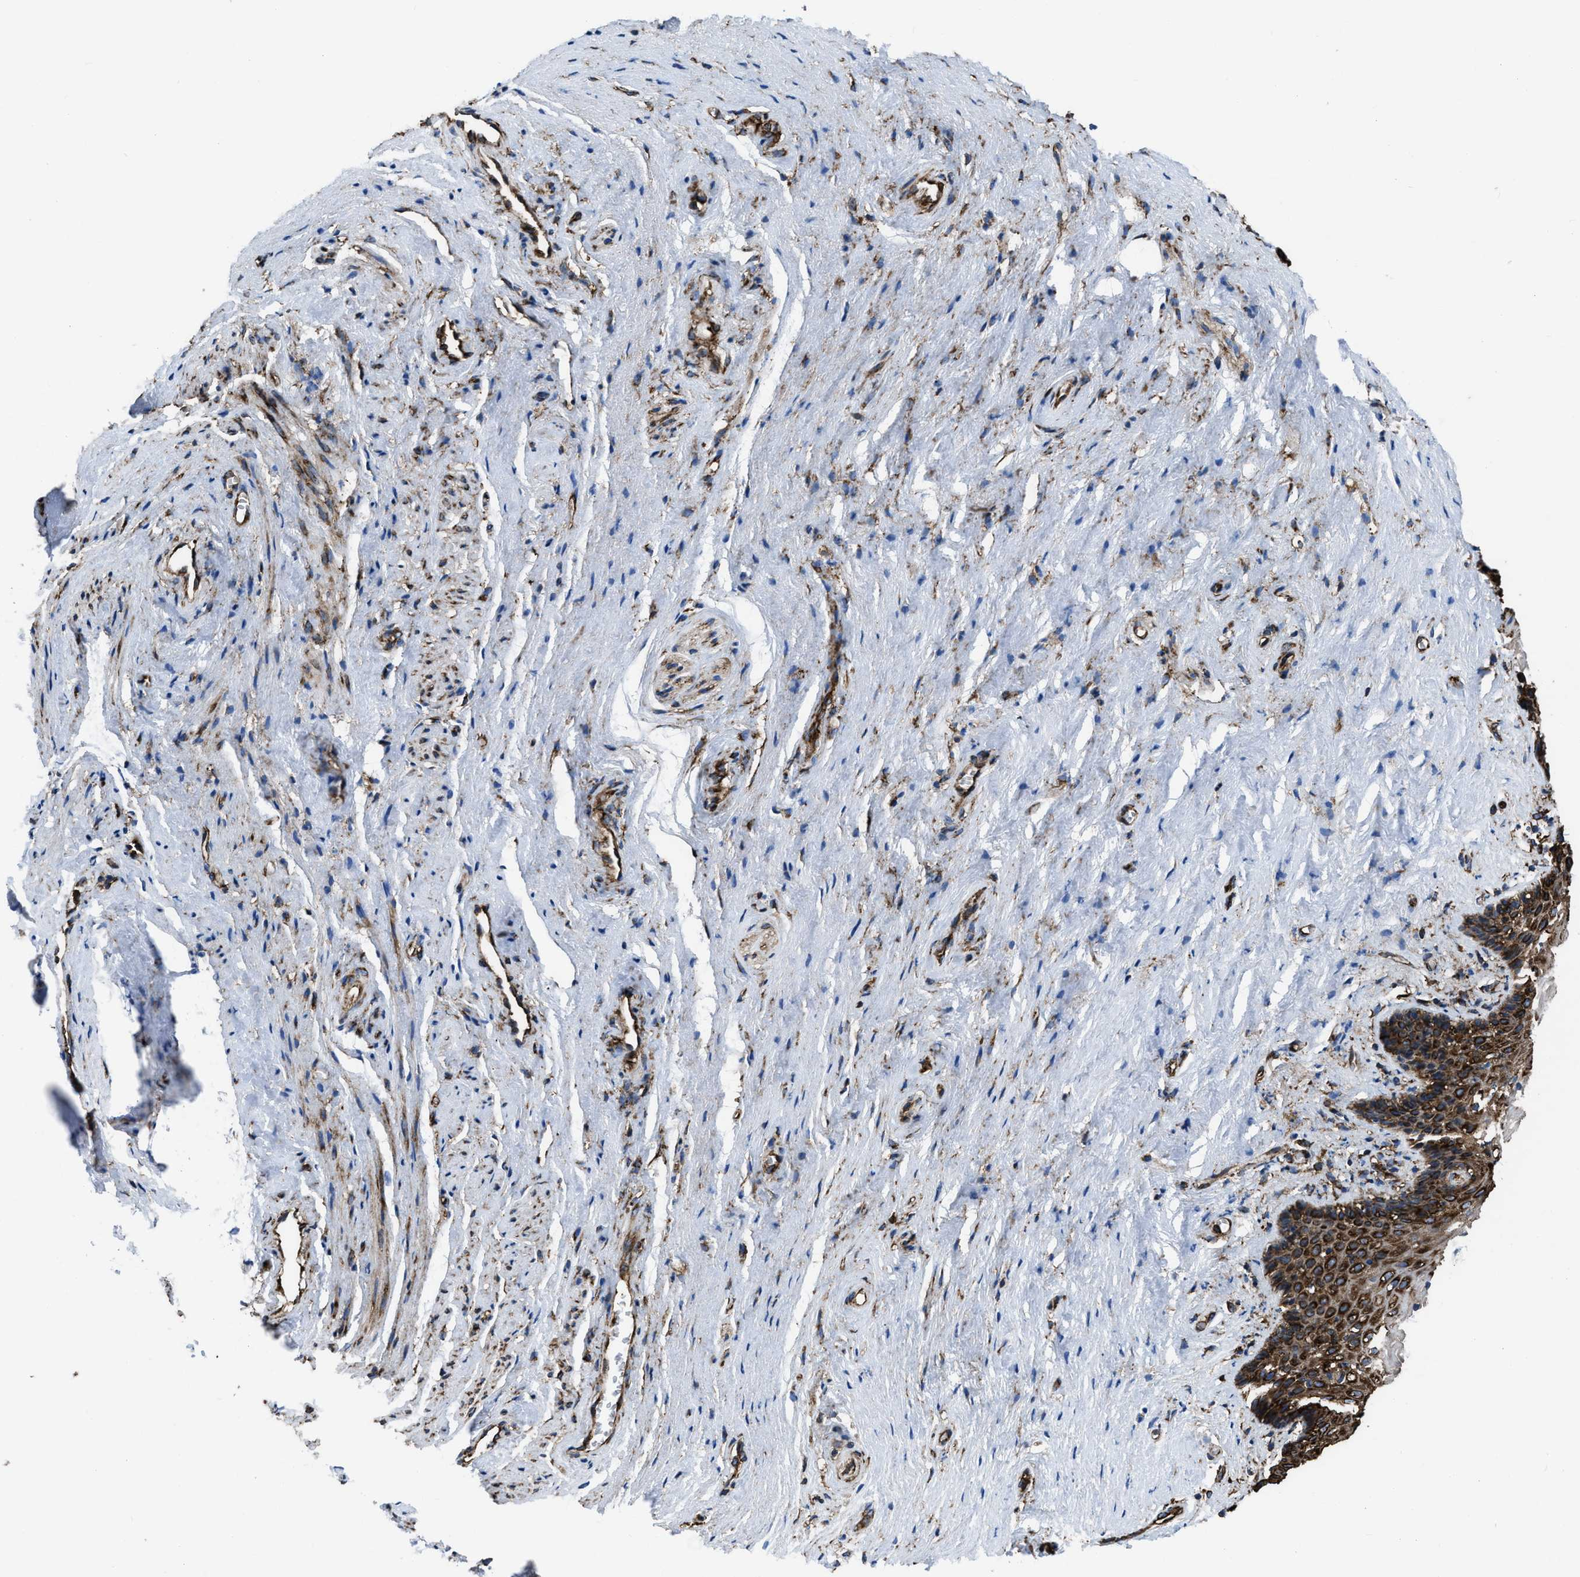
{"staining": {"intensity": "strong", "quantity": ">75%", "location": "cytoplasmic/membranous"}, "tissue": "vagina", "cell_type": "Squamous epithelial cells", "image_type": "normal", "snomed": [{"axis": "morphology", "description": "Normal tissue, NOS"}, {"axis": "topography", "description": "Vagina"}], "caption": "This image demonstrates immunohistochemistry staining of benign human vagina, with high strong cytoplasmic/membranous staining in approximately >75% of squamous epithelial cells.", "gene": "CAPRIN1", "patient": {"sex": "female", "age": 44}}